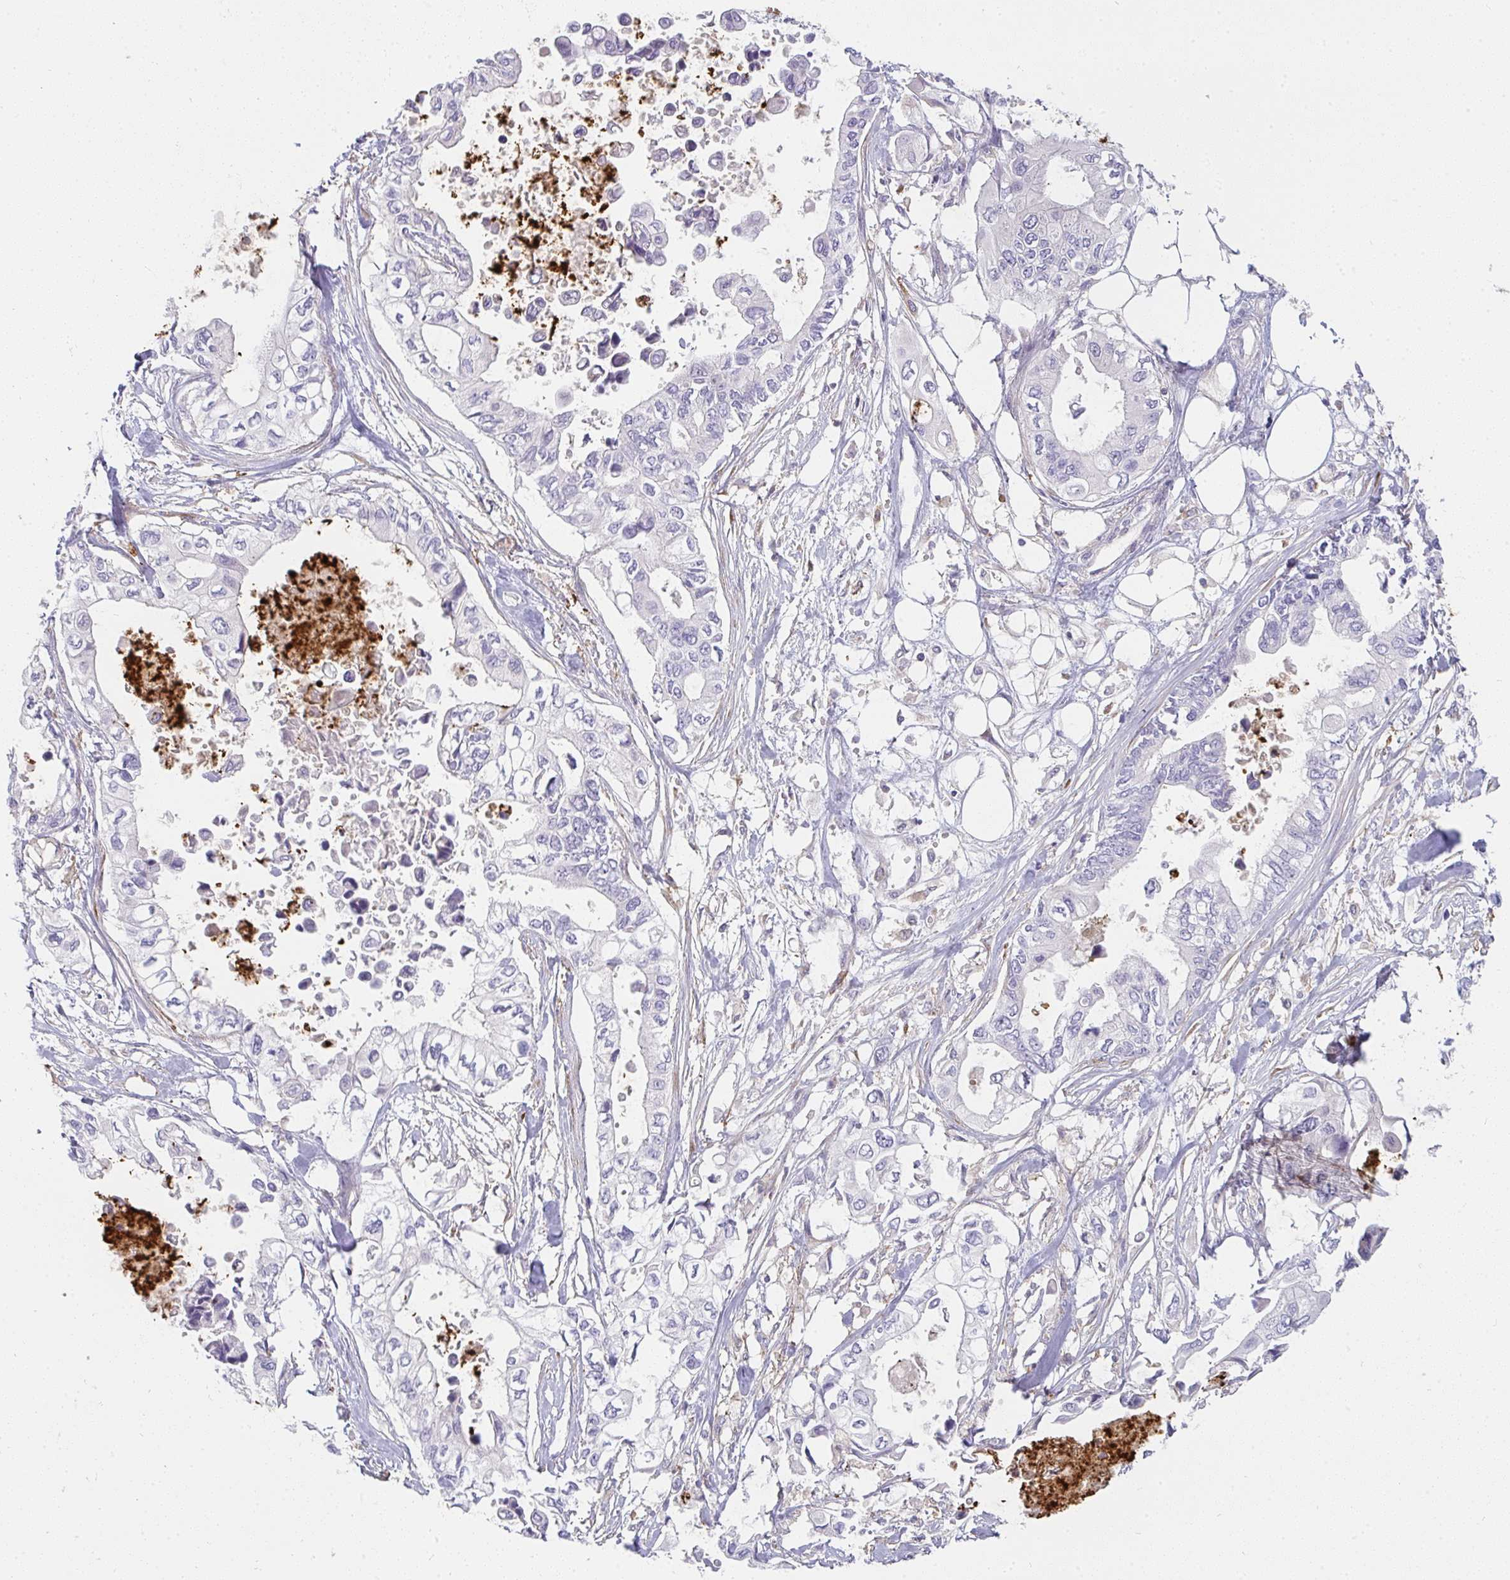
{"staining": {"intensity": "negative", "quantity": "none", "location": "none"}, "tissue": "pancreatic cancer", "cell_type": "Tumor cells", "image_type": "cancer", "snomed": [{"axis": "morphology", "description": "Adenocarcinoma, NOS"}, {"axis": "topography", "description": "Pancreas"}], "caption": "The histopathology image reveals no significant positivity in tumor cells of pancreatic cancer (adenocarcinoma).", "gene": "CSF3R", "patient": {"sex": "female", "age": 63}}